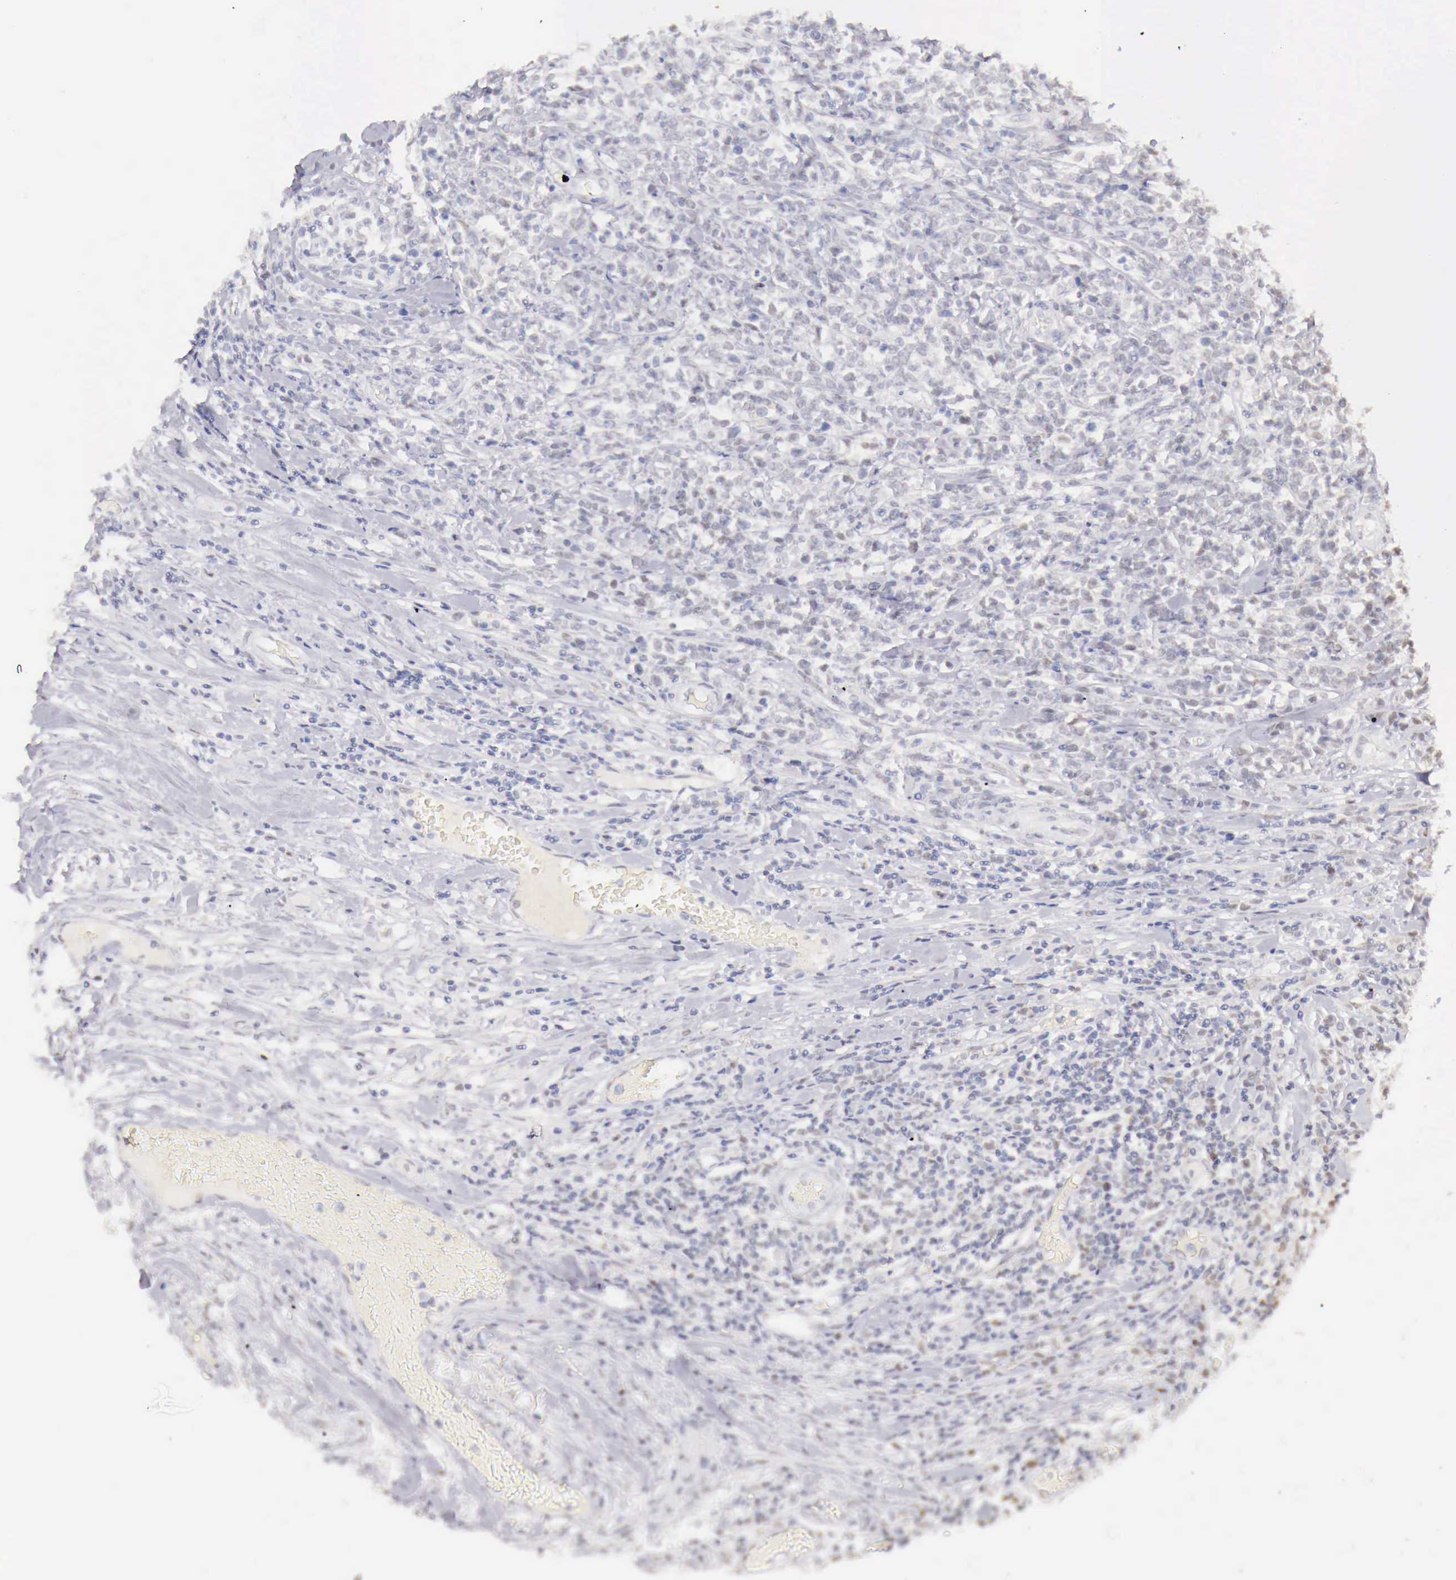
{"staining": {"intensity": "negative", "quantity": "none", "location": "none"}, "tissue": "lymphoma", "cell_type": "Tumor cells", "image_type": "cancer", "snomed": [{"axis": "morphology", "description": "Malignant lymphoma, non-Hodgkin's type, High grade"}, {"axis": "topography", "description": "Colon"}], "caption": "DAB immunohistochemical staining of human malignant lymphoma, non-Hodgkin's type (high-grade) demonstrates no significant positivity in tumor cells. (DAB (3,3'-diaminobenzidine) IHC with hematoxylin counter stain).", "gene": "UBA1", "patient": {"sex": "male", "age": 82}}